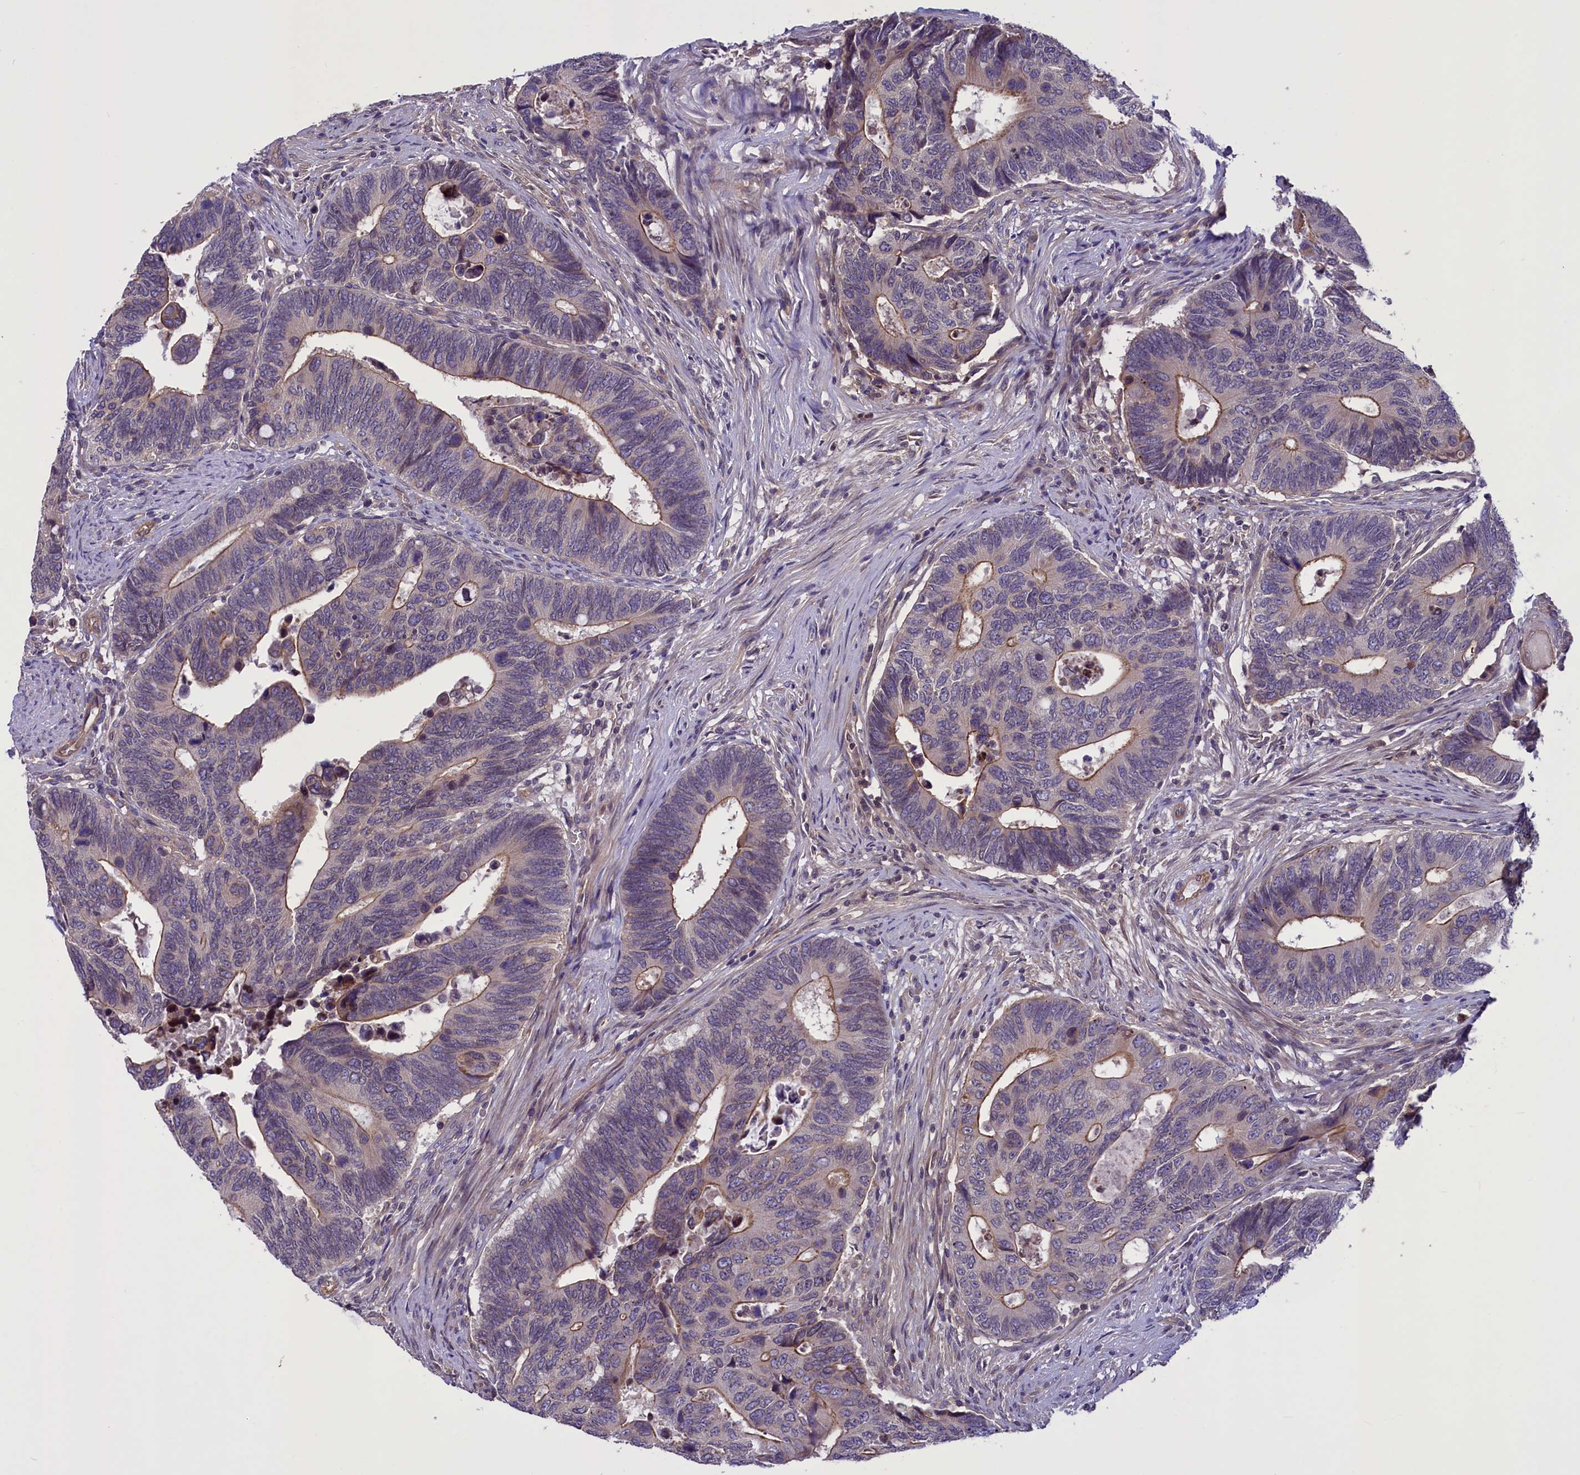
{"staining": {"intensity": "moderate", "quantity": "25%-75%", "location": "cytoplasmic/membranous"}, "tissue": "colorectal cancer", "cell_type": "Tumor cells", "image_type": "cancer", "snomed": [{"axis": "morphology", "description": "Adenocarcinoma, NOS"}, {"axis": "topography", "description": "Colon"}], "caption": "Colorectal cancer stained with IHC demonstrates moderate cytoplasmic/membranous positivity in about 25%-75% of tumor cells.", "gene": "CCDC125", "patient": {"sex": "male", "age": 87}}